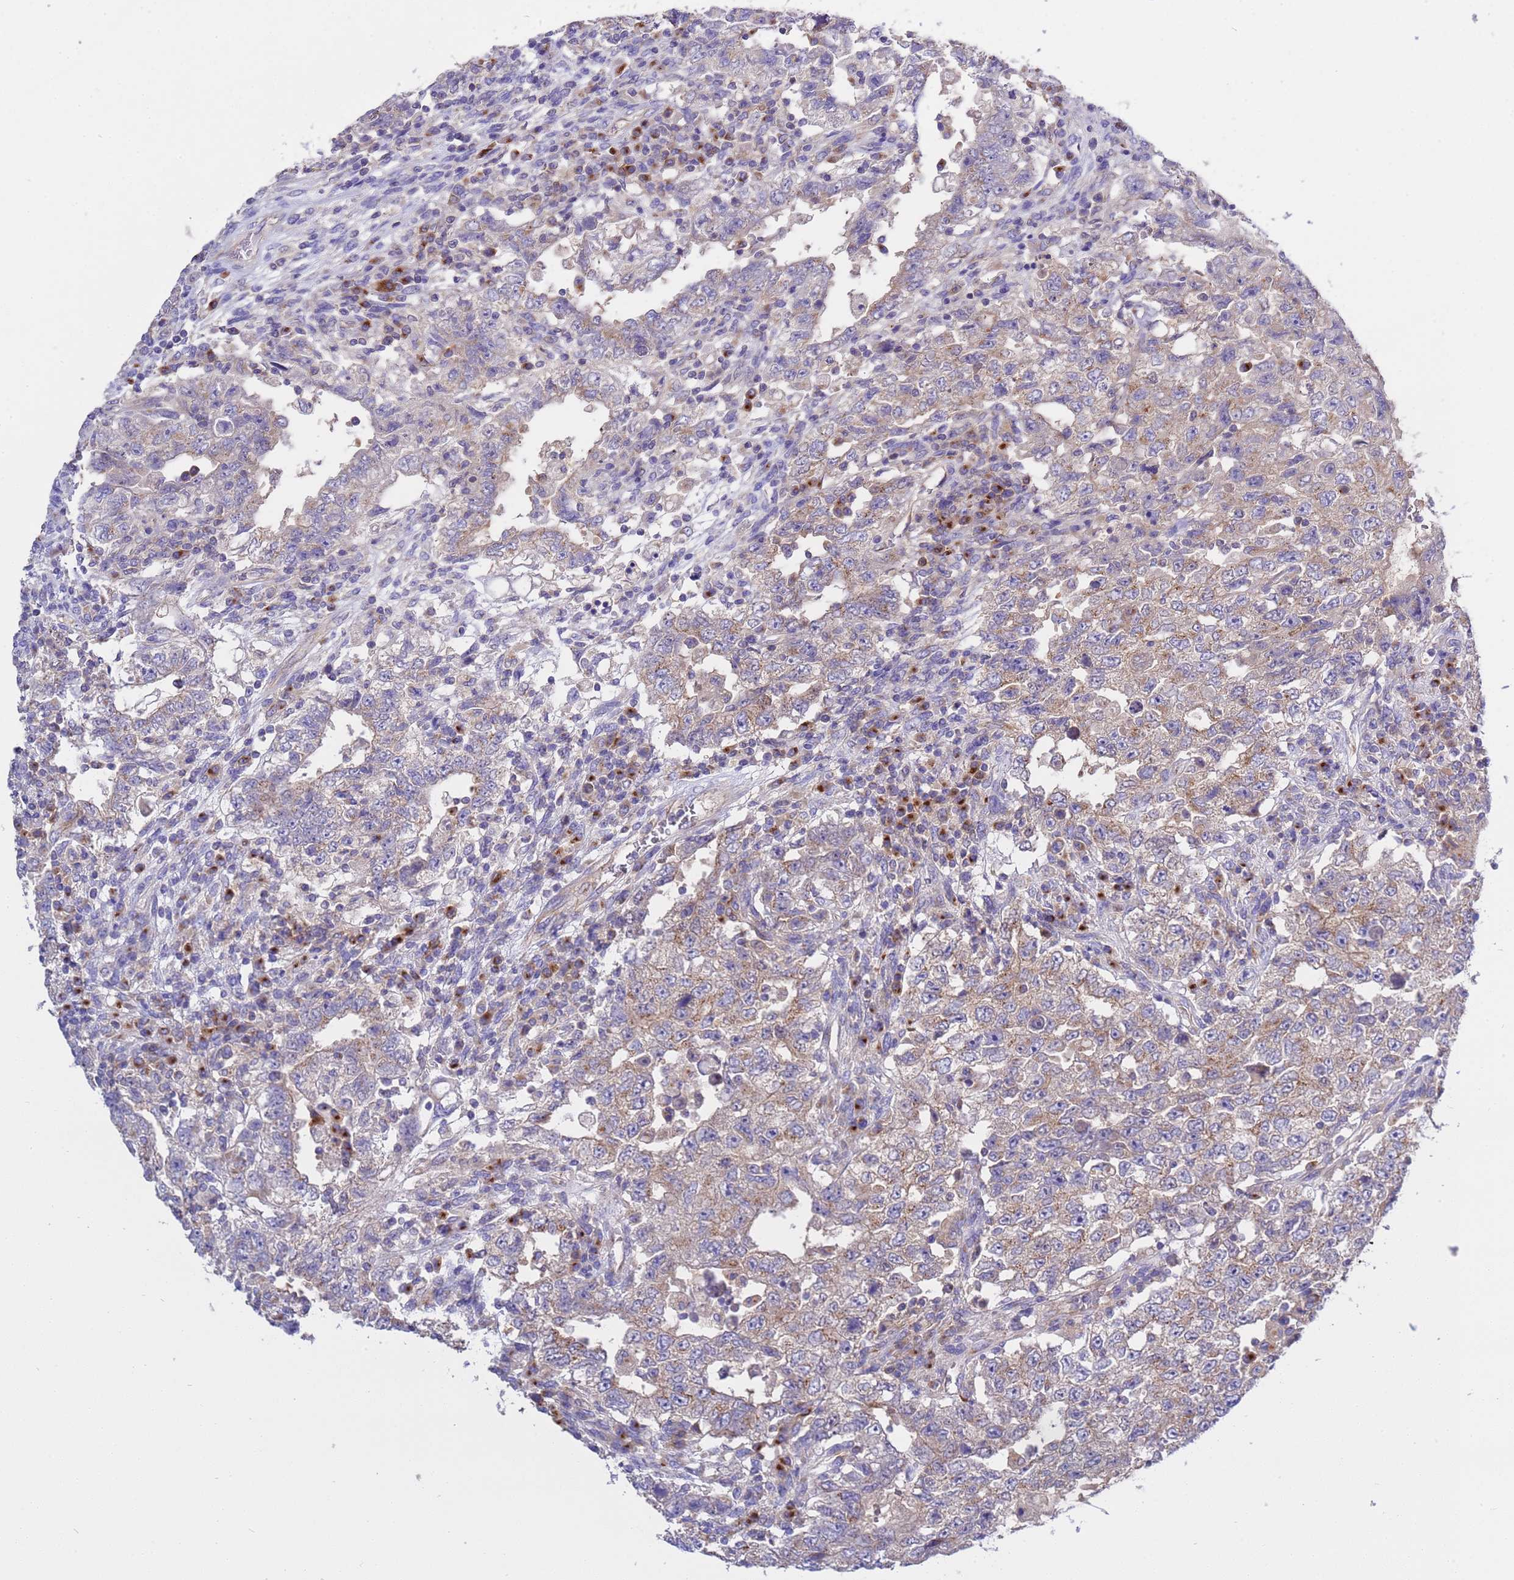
{"staining": {"intensity": "weak", "quantity": "25%-75%", "location": "cytoplasmic/membranous"}, "tissue": "testis cancer", "cell_type": "Tumor cells", "image_type": "cancer", "snomed": [{"axis": "morphology", "description": "Carcinoma, Embryonal, NOS"}, {"axis": "topography", "description": "Testis"}], "caption": "This image exhibits IHC staining of testis cancer (embryonal carcinoma), with low weak cytoplasmic/membranous expression in approximately 25%-75% of tumor cells.", "gene": "ANAPC1", "patient": {"sex": "male", "age": 26}}